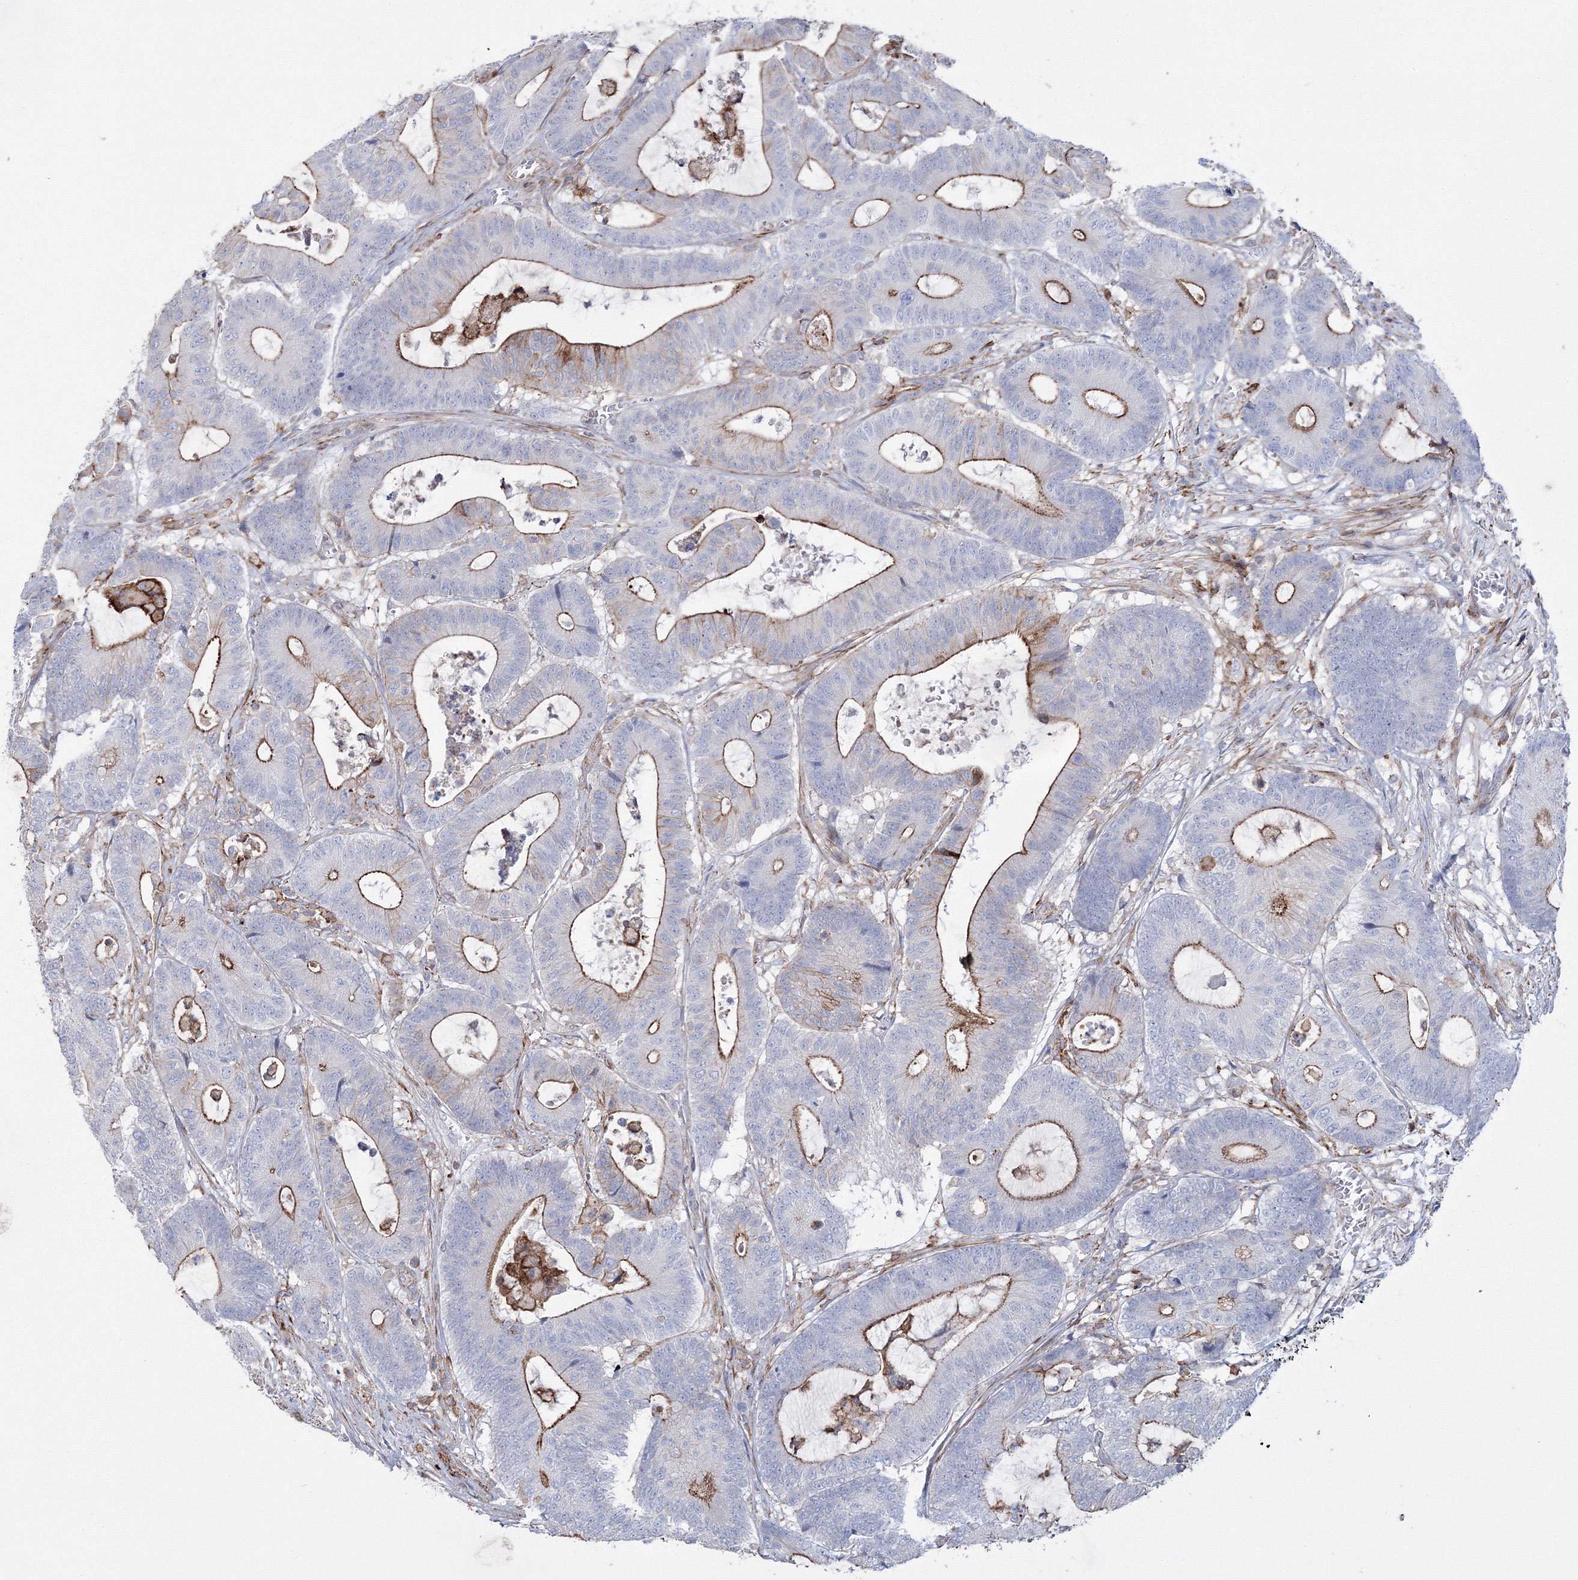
{"staining": {"intensity": "moderate", "quantity": "25%-75%", "location": "cytoplasmic/membranous"}, "tissue": "colorectal cancer", "cell_type": "Tumor cells", "image_type": "cancer", "snomed": [{"axis": "morphology", "description": "Adenocarcinoma, NOS"}, {"axis": "topography", "description": "Colon"}], "caption": "This image reveals immunohistochemistry (IHC) staining of colorectal cancer, with medium moderate cytoplasmic/membranous expression in approximately 25%-75% of tumor cells.", "gene": "GPR82", "patient": {"sex": "female", "age": 84}}